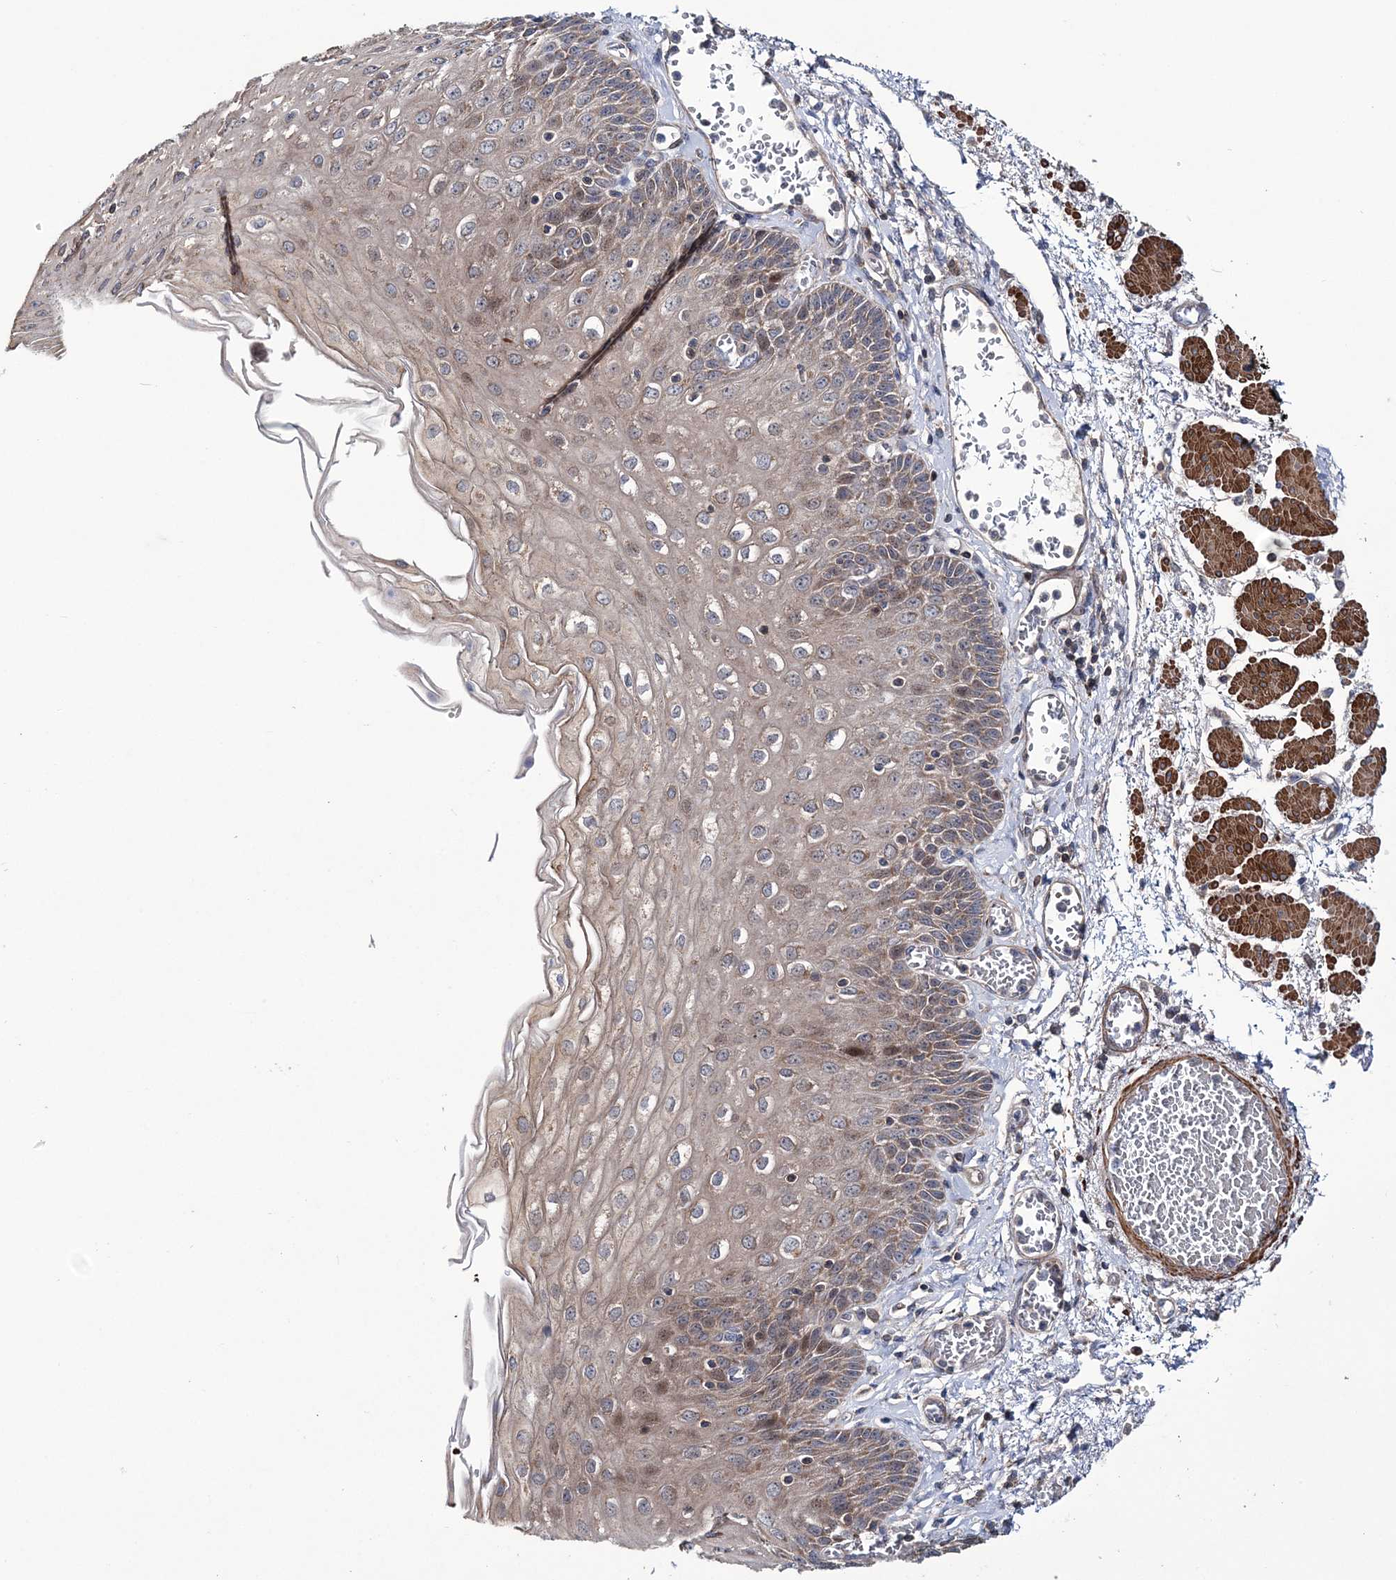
{"staining": {"intensity": "moderate", "quantity": "25%-75%", "location": "cytoplasmic/membranous,nuclear"}, "tissue": "esophagus", "cell_type": "Squamous epithelial cells", "image_type": "normal", "snomed": [{"axis": "morphology", "description": "Normal tissue, NOS"}, {"axis": "topography", "description": "Esophagus"}], "caption": "The immunohistochemical stain shows moderate cytoplasmic/membranous,nuclear expression in squamous epithelial cells of unremarkable esophagus.", "gene": "PPP2R2B", "patient": {"sex": "male", "age": 81}}